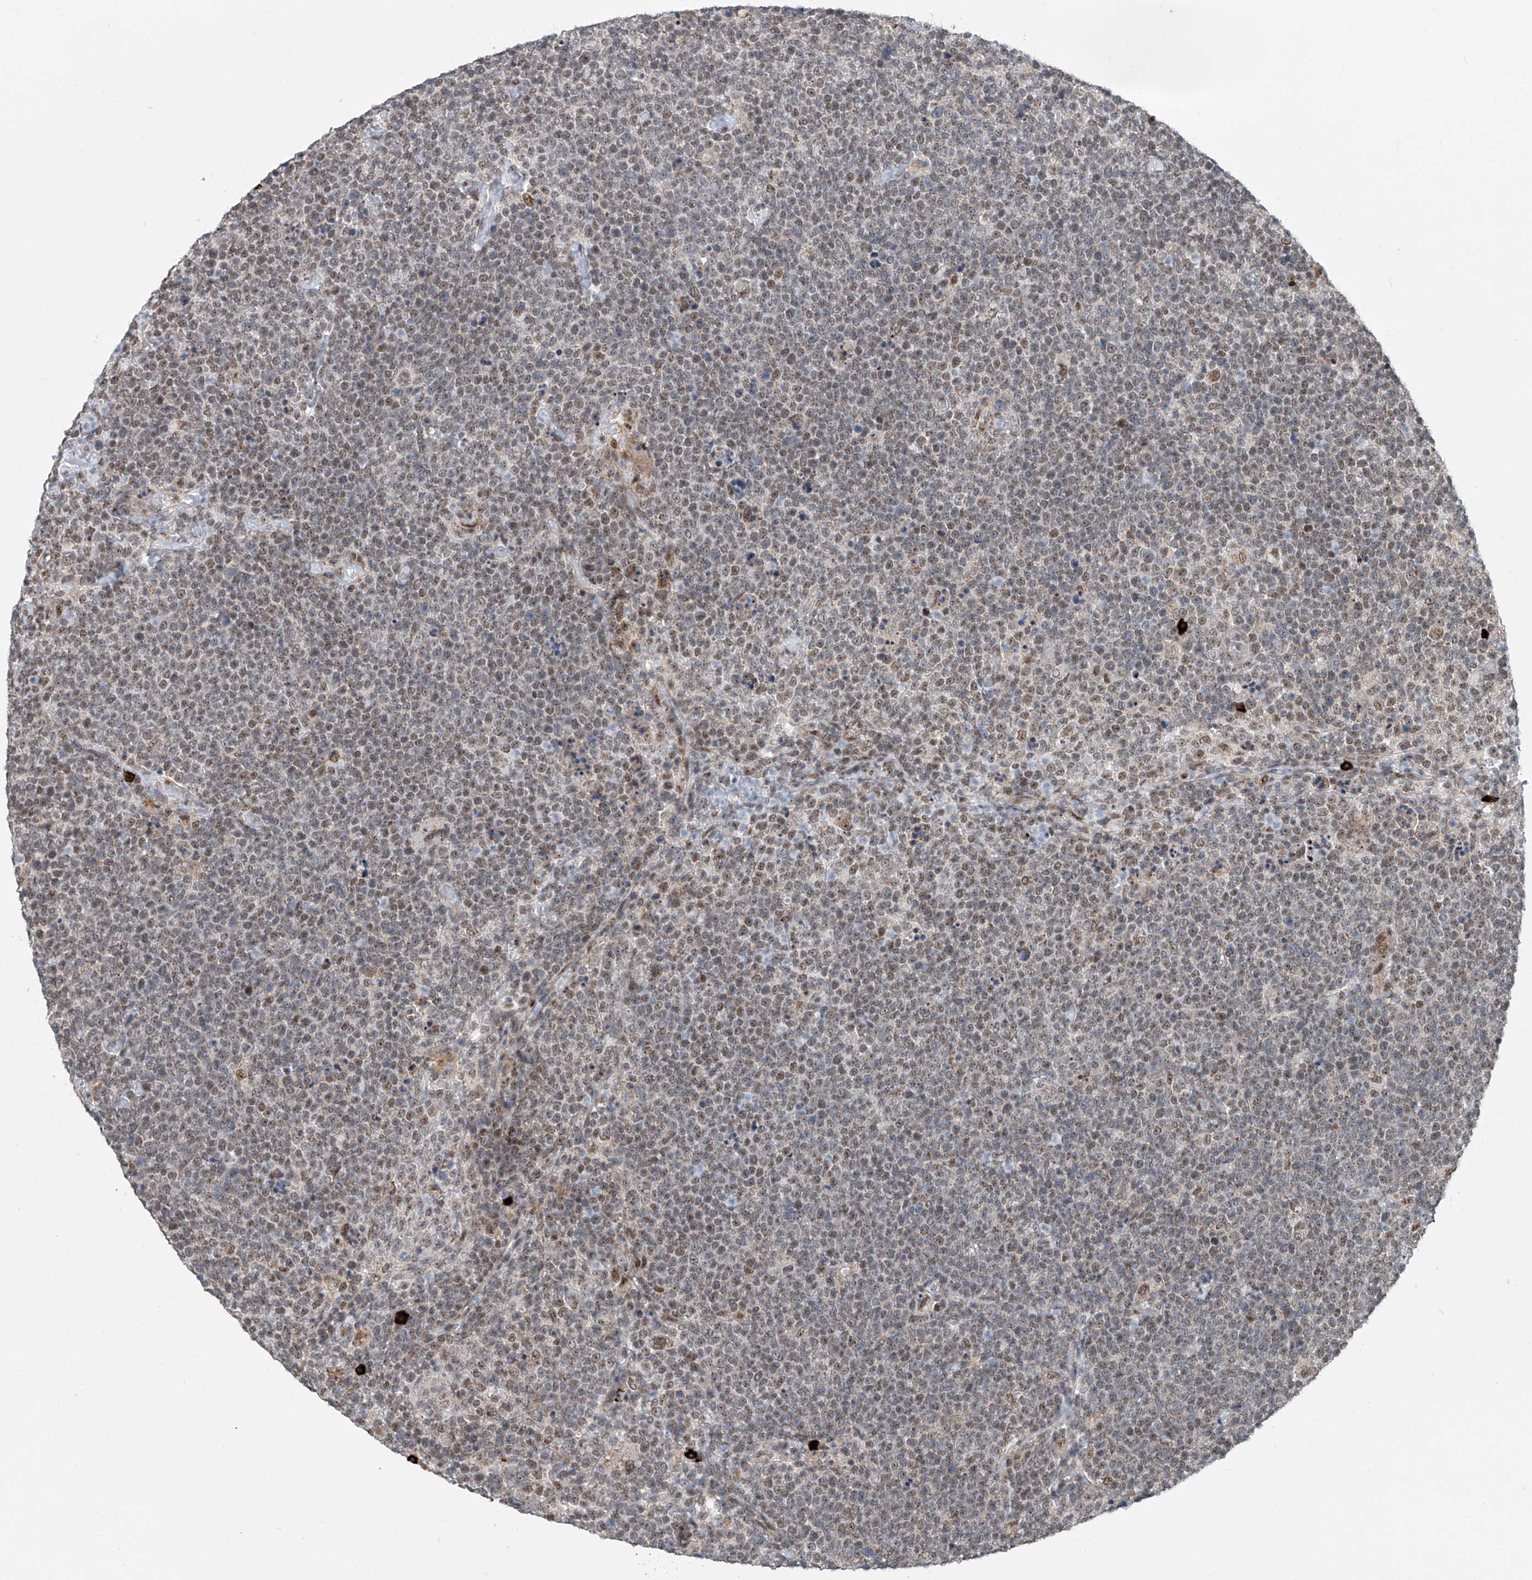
{"staining": {"intensity": "weak", "quantity": ">75%", "location": "nuclear"}, "tissue": "lymphoma", "cell_type": "Tumor cells", "image_type": "cancer", "snomed": [{"axis": "morphology", "description": "Malignant lymphoma, non-Hodgkin's type, High grade"}, {"axis": "topography", "description": "Lymph node"}], "caption": "Immunohistochemical staining of human malignant lymphoma, non-Hodgkin's type (high-grade) displays weak nuclear protein positivity in approximately >75% of tumor cells. (DAB = brown stain, brightfield microscopy at high magnification).", "gene": "SDE2", "patient": {"sex": "male", "age": 61}}